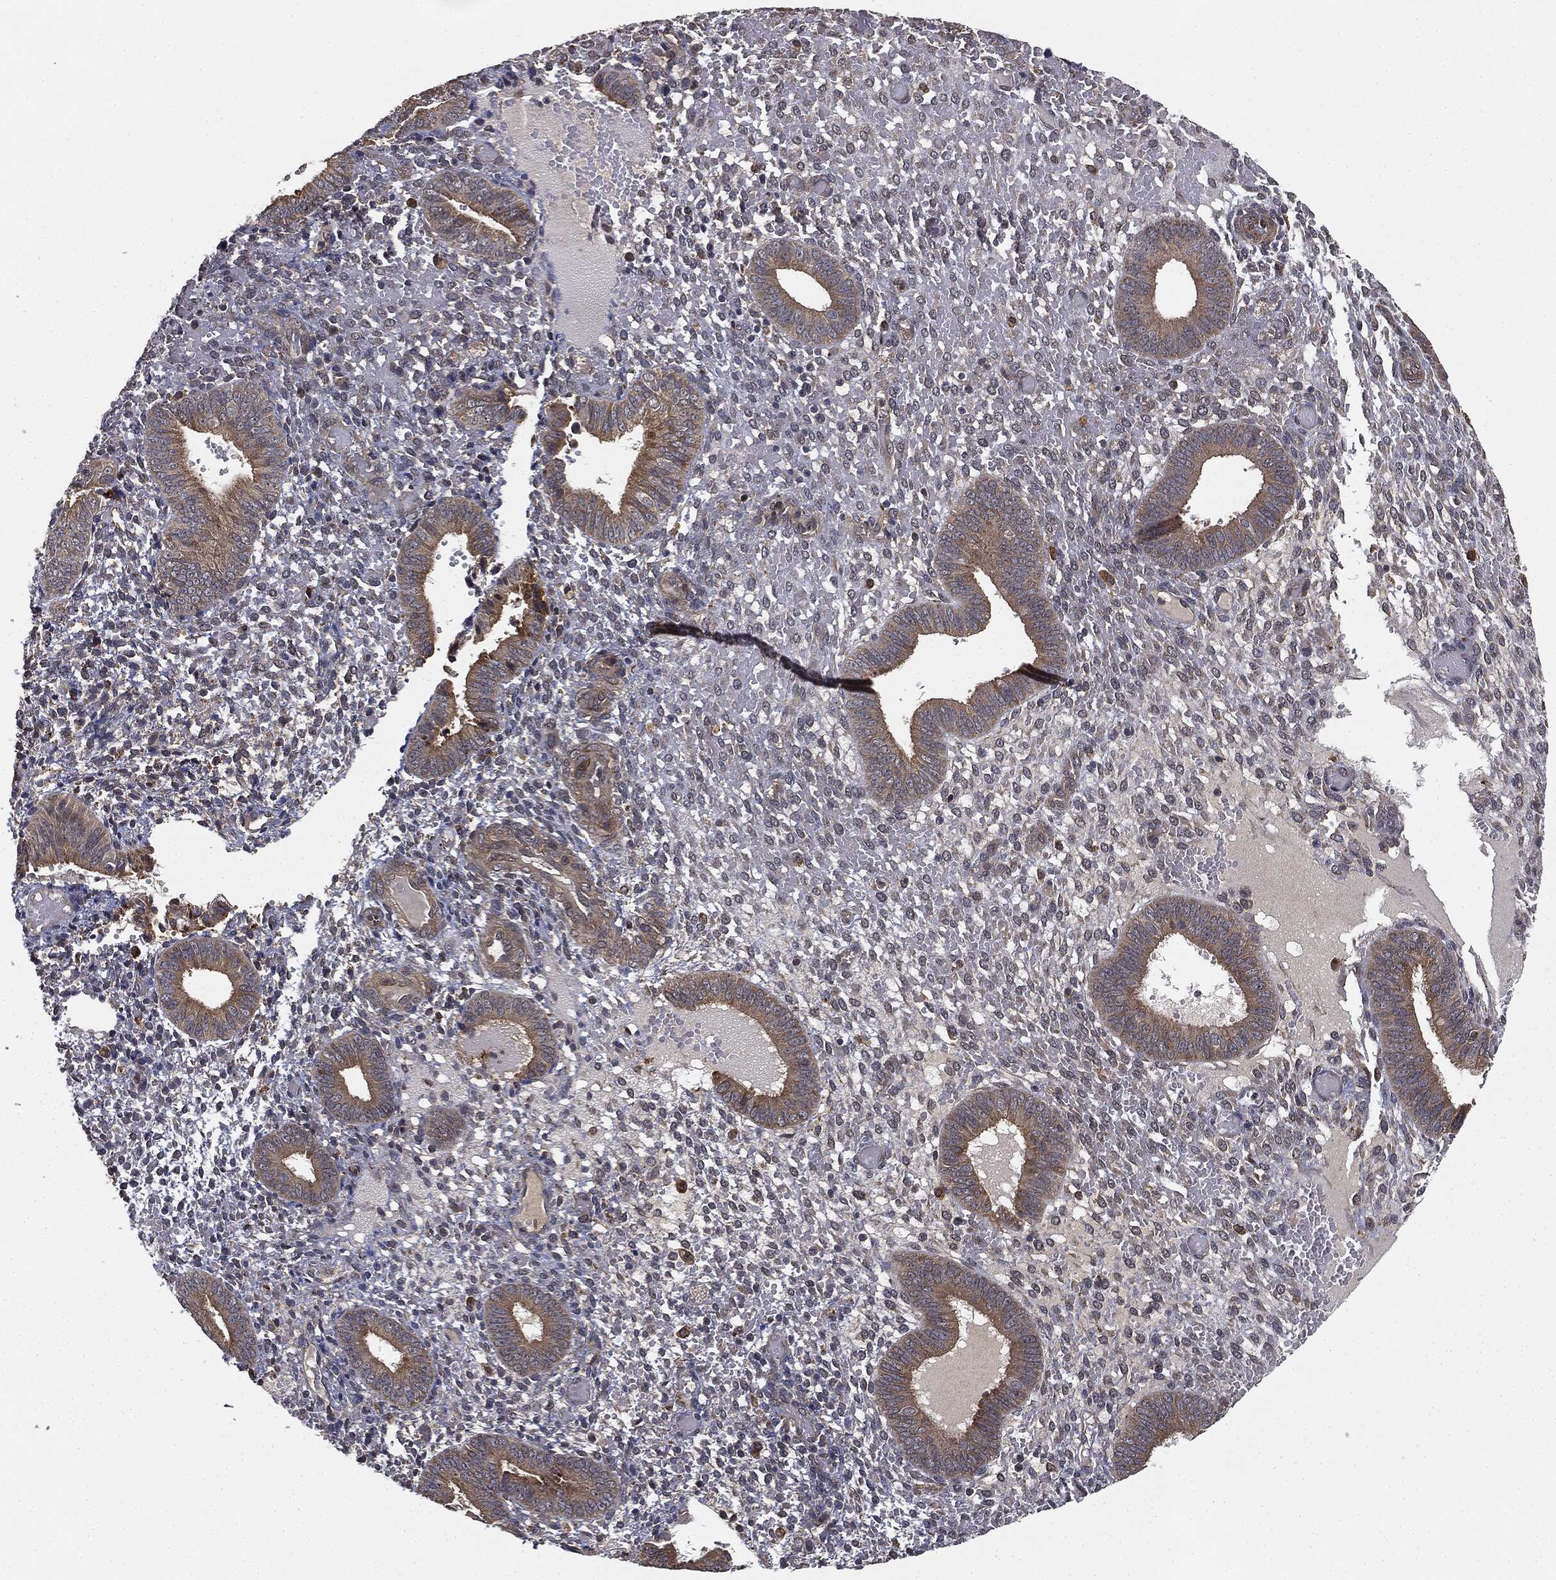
{"staining": {"intensity": "negative", "quantity": "none", "location": "none"}, "tissue": "endometrium", "cell_type": "Cells in endometrial stroma", "image_type": "normal", "snomed": [{"axis": "morphology", "description": "Normal tissue, NOS"}, {"axis": "topography", "description": "Endometrium"}], "caption": "The histopathology image demonstrates no staining of cells in endometrial stroma in benign endometrium. (Immunohistochemistry (ihc), brightfield microscopy, high magnification).", "gene": "MIER2", "patient": {"sex": "female", "age": 42}}